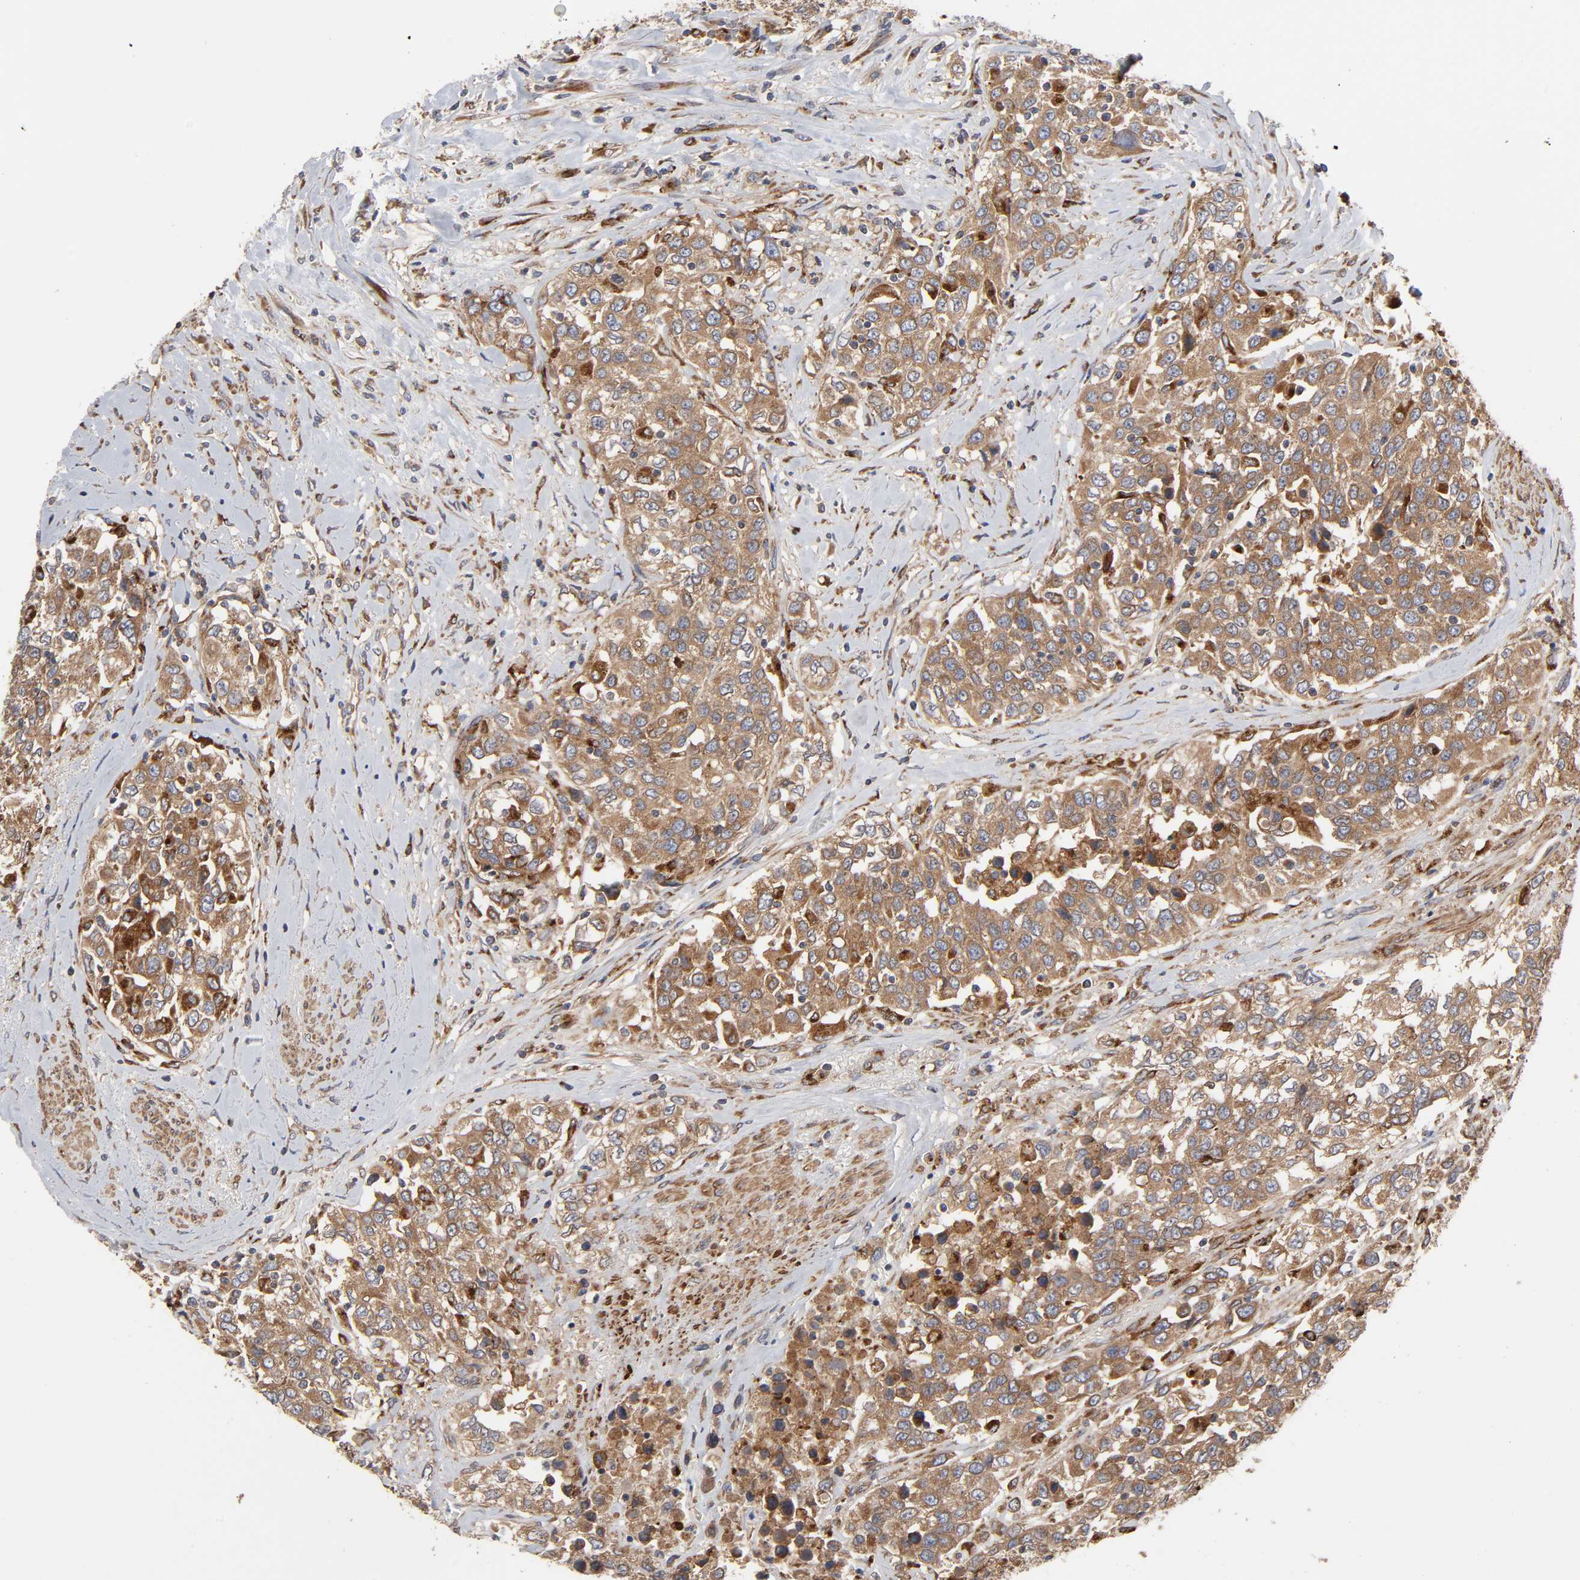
{"staining": {"intensity": "moderate", "quantity": ">75%", "location": "cytoplasmic/membranous"}, "tissue": "urothelial cancer", "cell_type": "Tumor cells", "image_type": "cancer", "snomed": [{"axis": "morphology", "description": "Urothelial carcinoma, High grade"}, {"axis": "topography", "description": "Urinary bladder"}], "caption": "Approximately >75% of tumor cells in urothelial cancer reveal moderate cytoplasmic/membranous protein expression as visualized by brown immunohistochemical staining.", "gene": "GNPTG", "patient": {"sex": "female", "age": 80}}